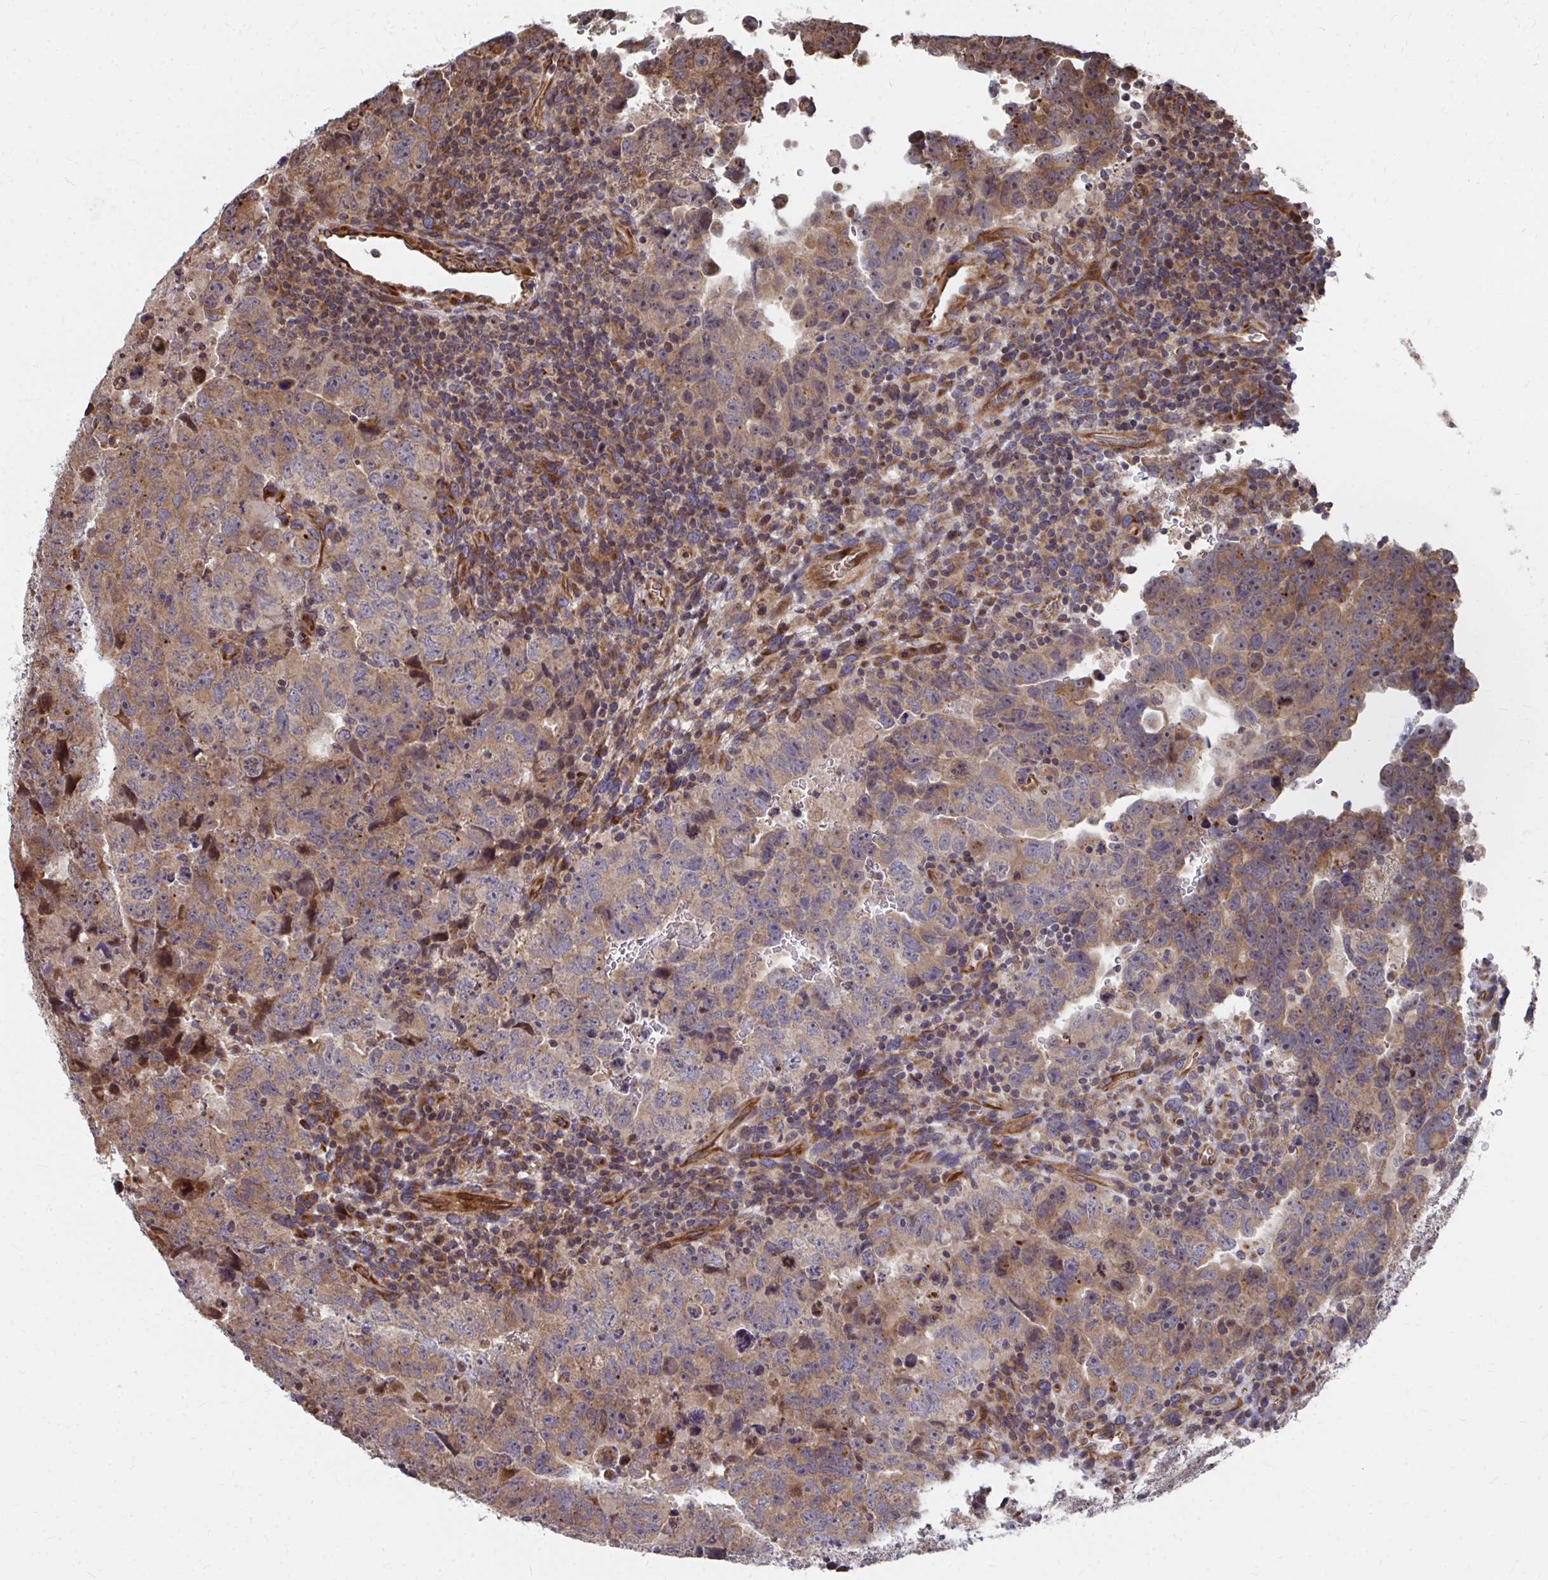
{"staining": {"intensity": "moderate", "quantity": ">75%", "location": "cytoplasmic/membranous"}, "tissue": "testis cancer", "cell_type": "Tumor cells", "image_type": "cancer", "snomed": [{"axis": "morphology", "description": "Carcinoma, Embryonal, NOS"}, {"axis": "topography", "description": "Testis"}], "caption": "Tumor cells exhibit moderate cytoplasmic/membranous expression in about >75% of cells in testis cancer.", "gene": "FAM89A", "patient": {"sex": "male", "age": 24}}